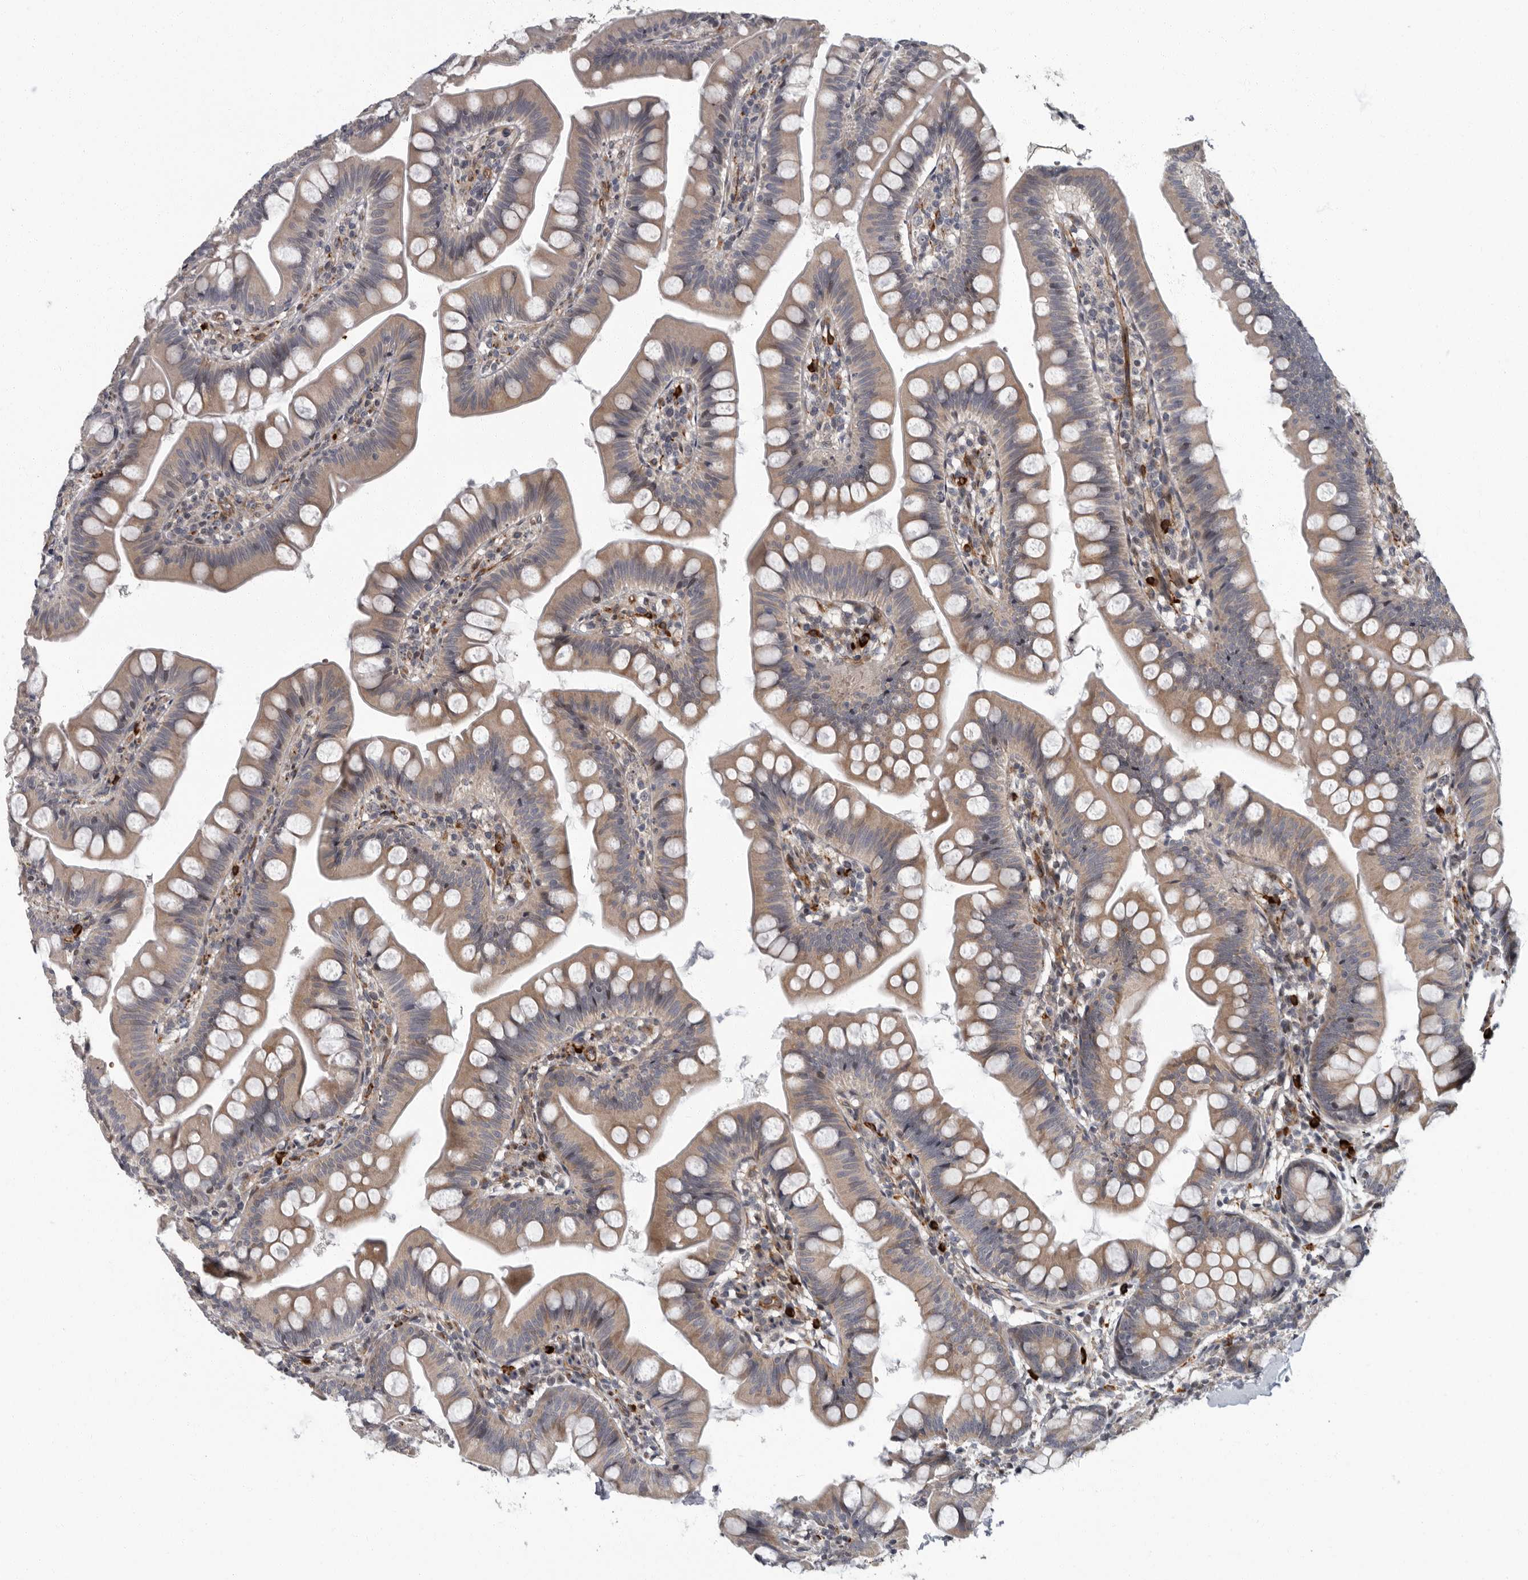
{"staining": {"intensity": "moderate", "quantity": ">75%", "location": "cytoplasmic/membranous"}, "tissue": "small intestine", "cell_type": "Glandular cells", "image_type": "normal", "snomed": [{"axis": "morphology", "description": "Normal tissue, NOS"}, {"axis": "topography", "description": "Small intestine"}], "caption": "A photomicrograph showing moderate cytoplasmic/membranous expression in about >75% of glandular cells in normal small intestine, as visualized by brown immunohistochemical staining.", "gene": "PDCD11", "patient": {"sex": "male", "age": 7}}